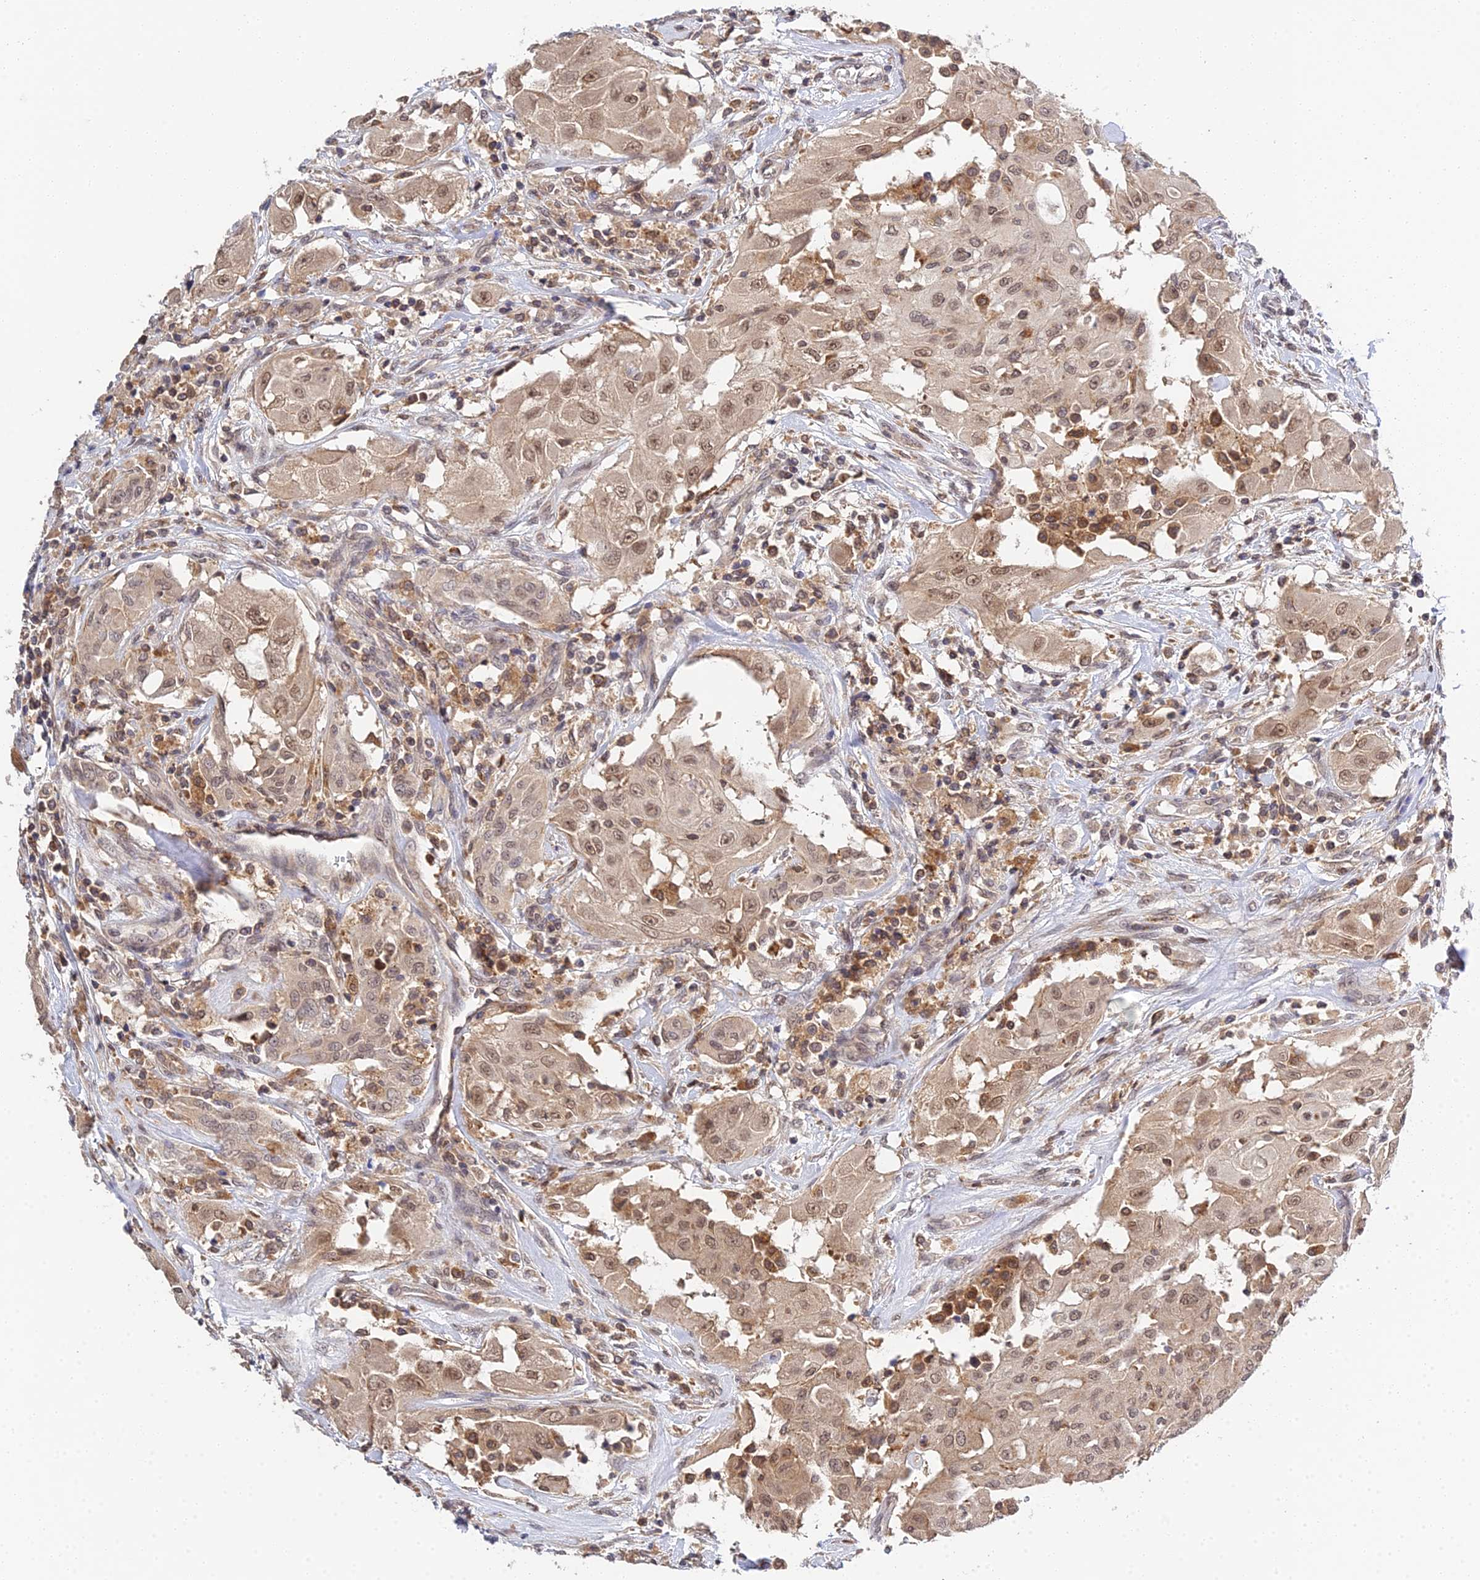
{"staining": {"intensity": "moderate", "quantity": ">75%", "location": "cytoplasmic/membranous,nuclear"}, "tissue": "thyroid cancer", "cell_type": "Tumor cells", "image_type": "cancer", "snomed": [{"axis": "morphology", "description": "Papillary adenocarcinoma, NOS"}, {"axis": "topography", "description": "Thyroid gland"}], "caption": "Immunohistochemical staining of thyroid cancer demonstrates moderate cytoplasmic/membranous and nuclear protein positivity in approximately >75% of tumor cells.", "gene": "TPRX1", "patient": {"sex": "female", "age": 59}}